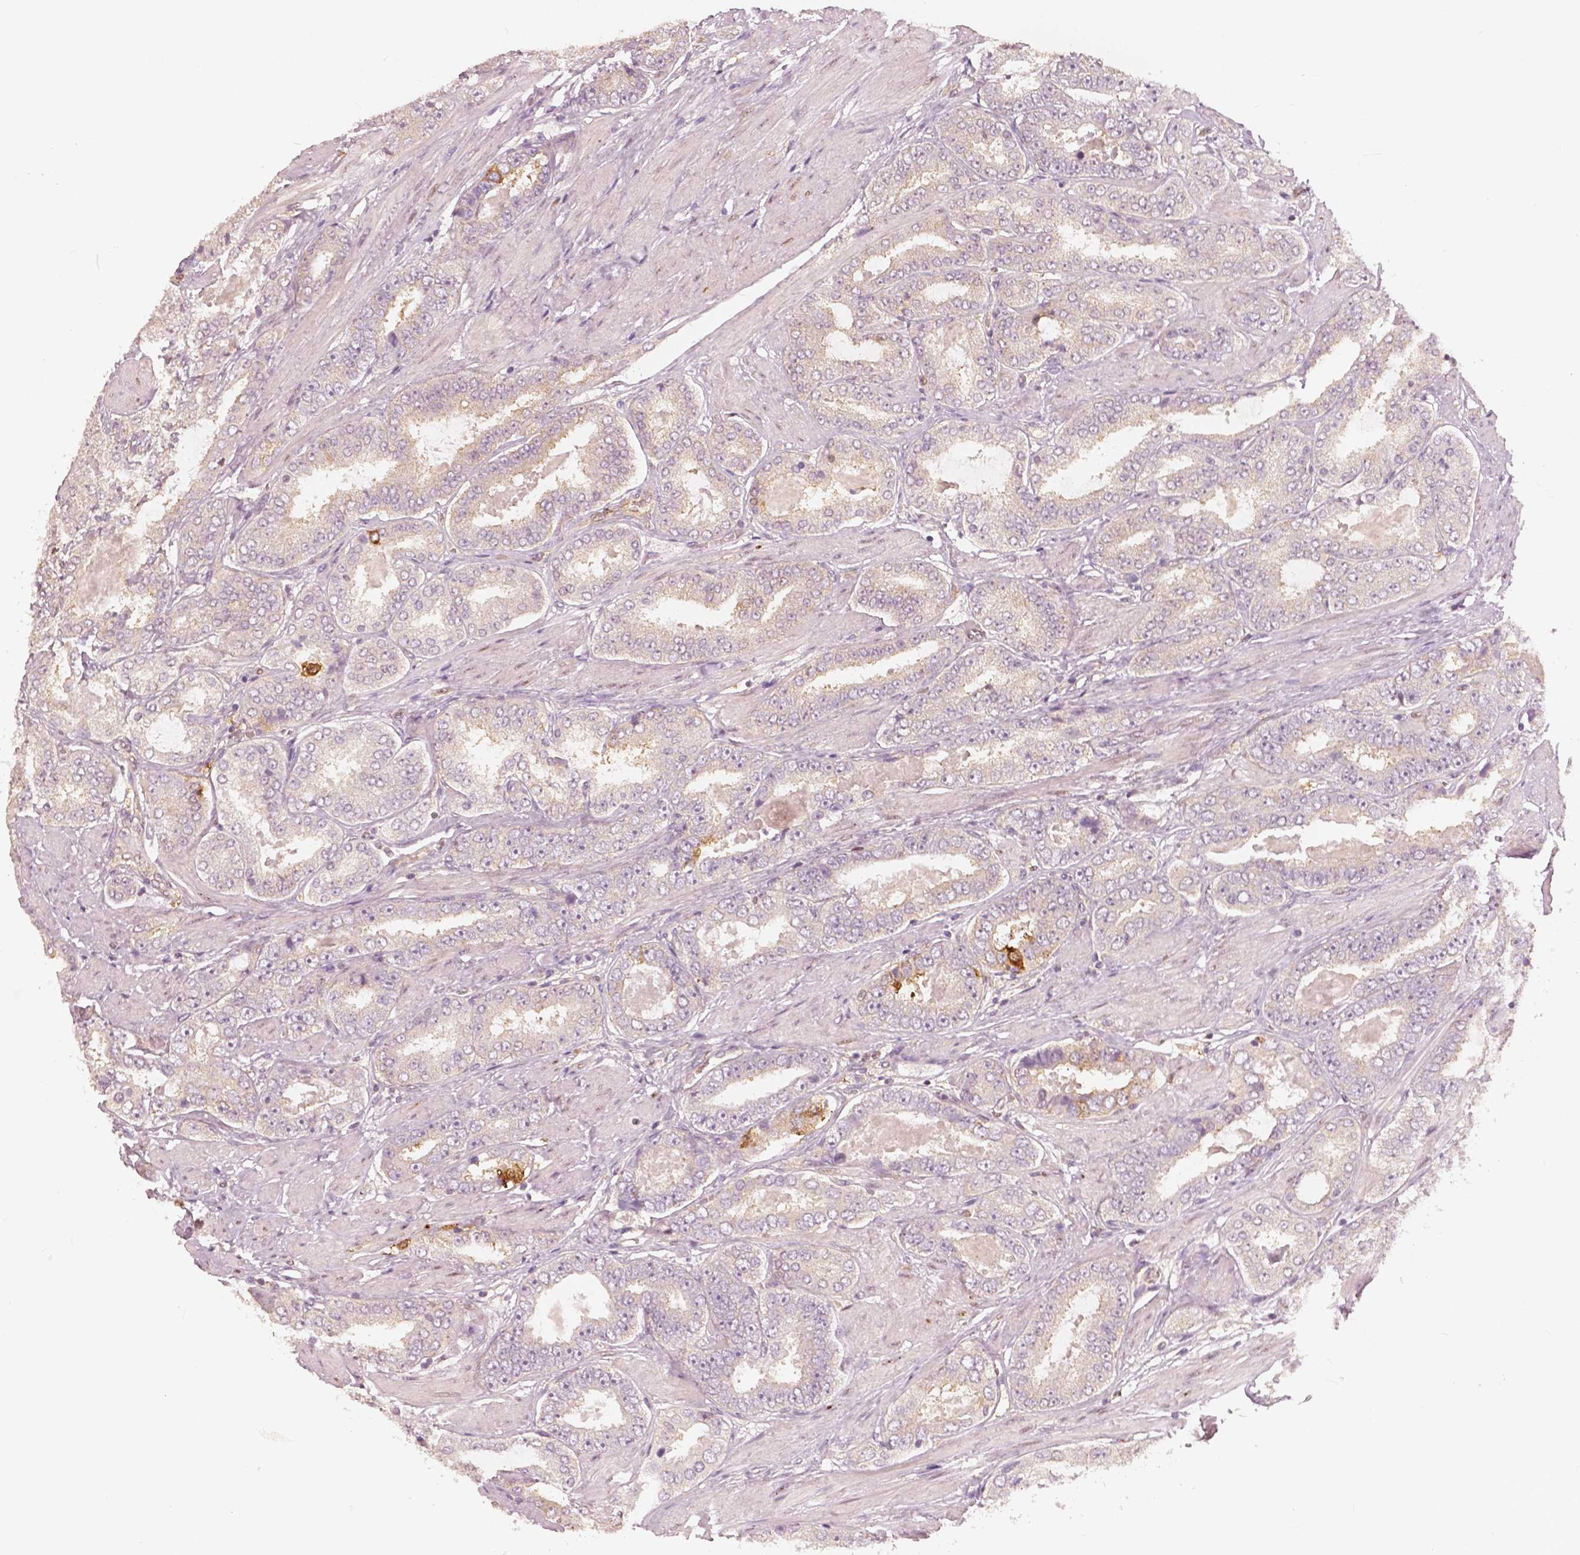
{"staining": {"intensity": "negative", "quantity": "none", "location": "none"}, "tissue": "prostate cancer", "cell_type": "Tumor cells", "image_type": "cancer", "snomed": [{"axis": "morphology", "description": "Adenocarcinoma, High grade"}, {"axis": "topography", "description": "Prostate"}], "caption": "Tumor cells are negative for brown protein staining in adenocarcinoma (high-grade) (prostate).", "gene": "SQSTM1", "patient": {"sex": "male", "age": 63}}